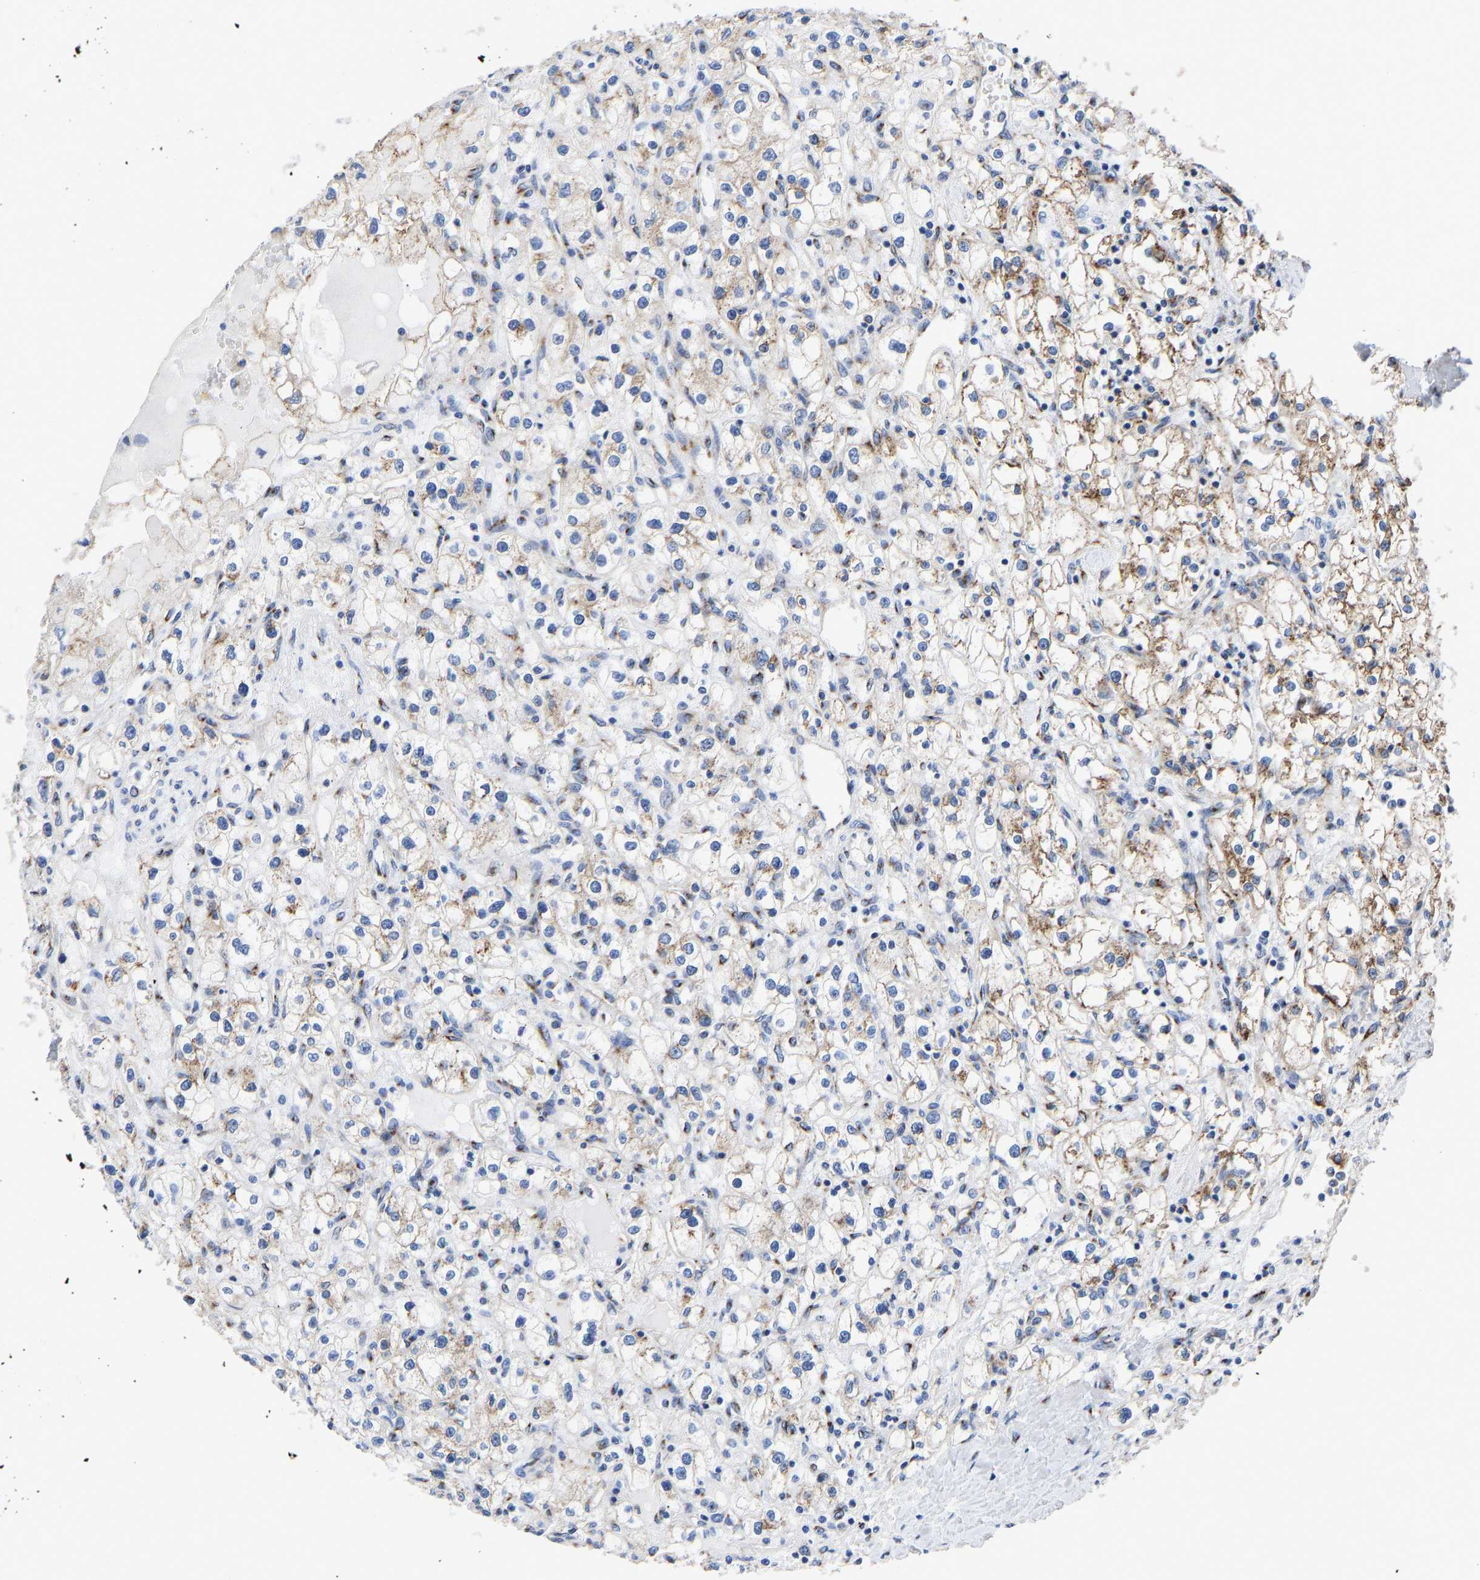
{"staining": {"intensity": "weak", "quantity": ">75%", "location": "cytoplasmic/membranous"}, "tissue": "renal cancer", "cell_type": "Tumor cells", "image_type": "cancer", "snomed": [{"axis": "morphology", "description": "Adenocarcinoma, NOS"}, {"axis": "topography", "description": "Kidney"}], "caption": "An image of human renal cancer (adenocarcinoma) stained for a protein reveals weak cytoplasmic/membranous brown staining in tumor cells.", "gene": "TMEM87A", "patient": {"sex": "male", "age": 56}}